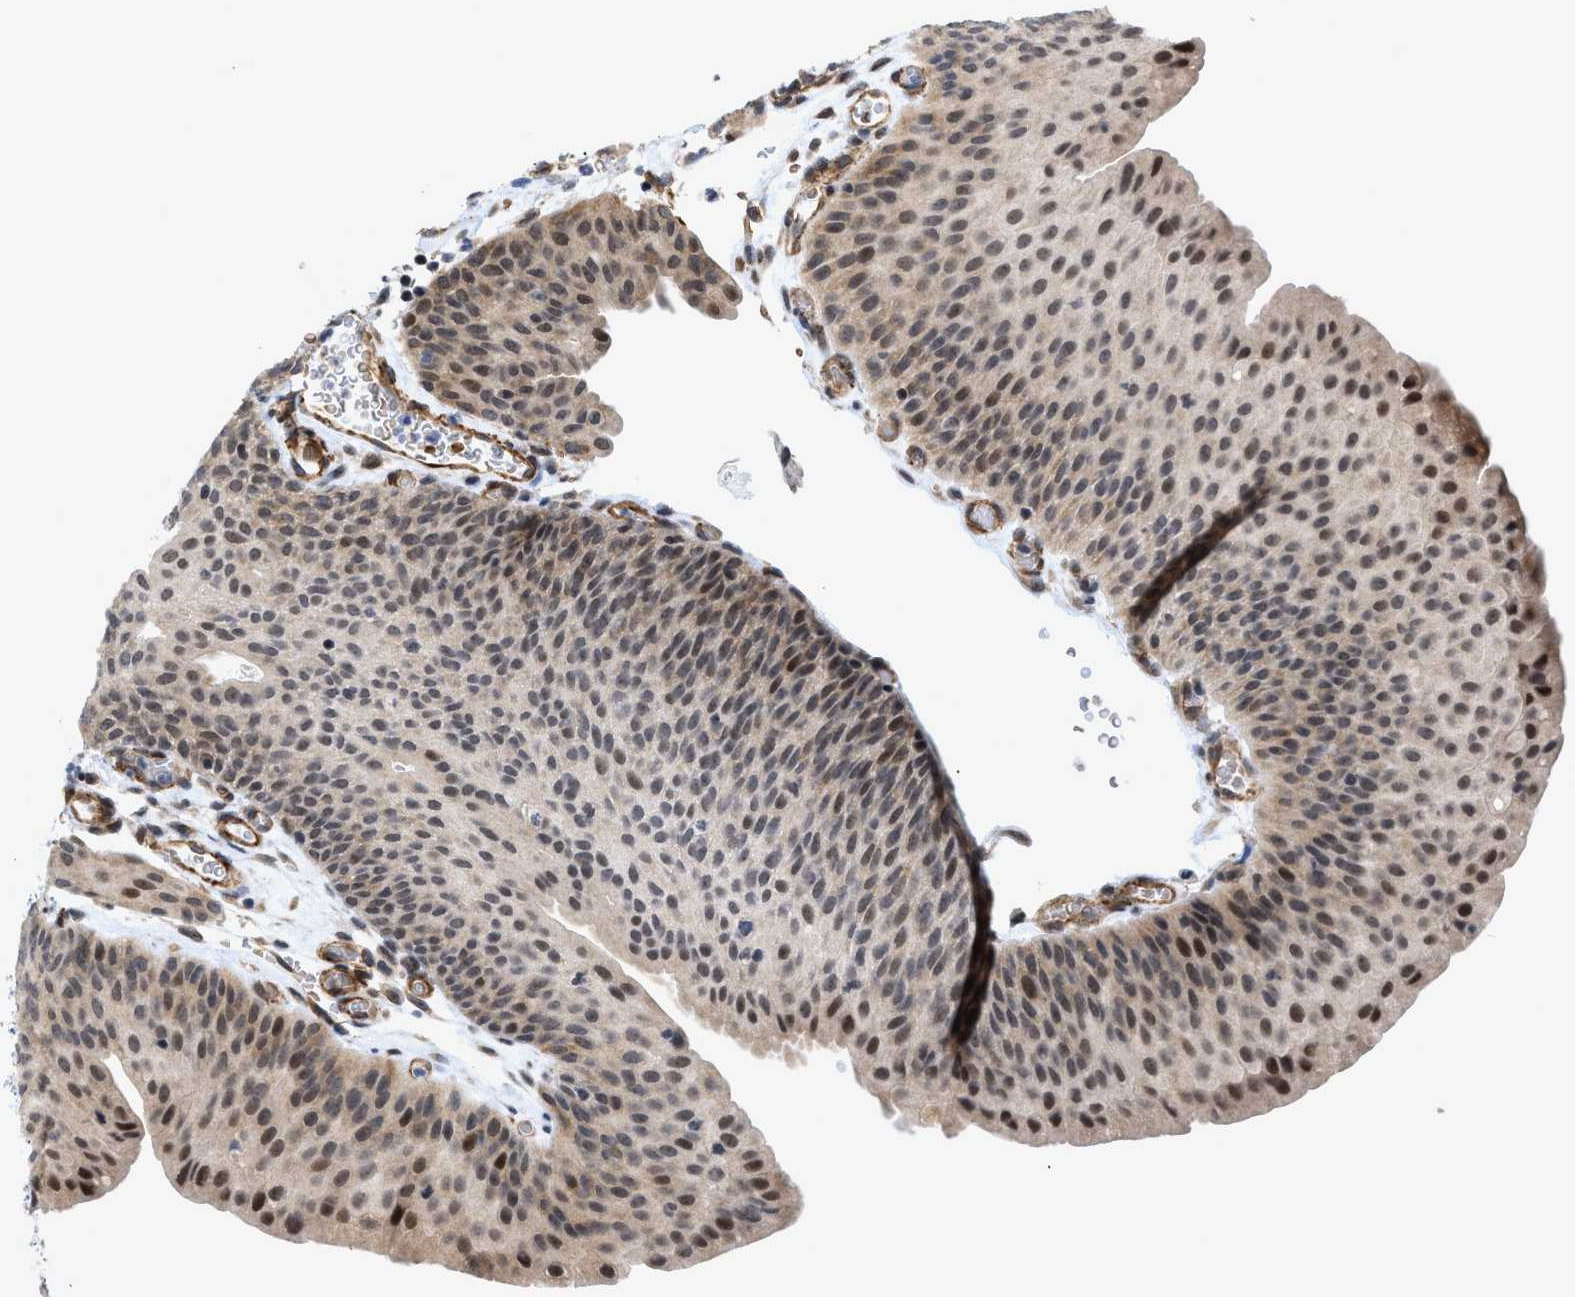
{"staining": {"intensity": "moderate", "quantity": ">75%", "location": "cytoplasmic/membranous,nuclear"}, "tissue": "urothelial cancer", "cell_type": "Tumor cells", "image_type": "cancer", "snomed": [{"axis": "morphology", "description": "Urothelial carcinoma, Low grade"}, {"axis": "morphology", "description": "Urothelial carcinoma, High grade"}, {"axis": "topography", "description": "Urinary bladder"}], "caption": "High-grade urothelial carcinoma stained for a protein (brown) reveals moderate cytoplasmic/membranous and nuclear positive expression in approximately >75% of tumor cells.", "gene": "GPRASP2", "patient": {"sex": "male", "age": 35}}